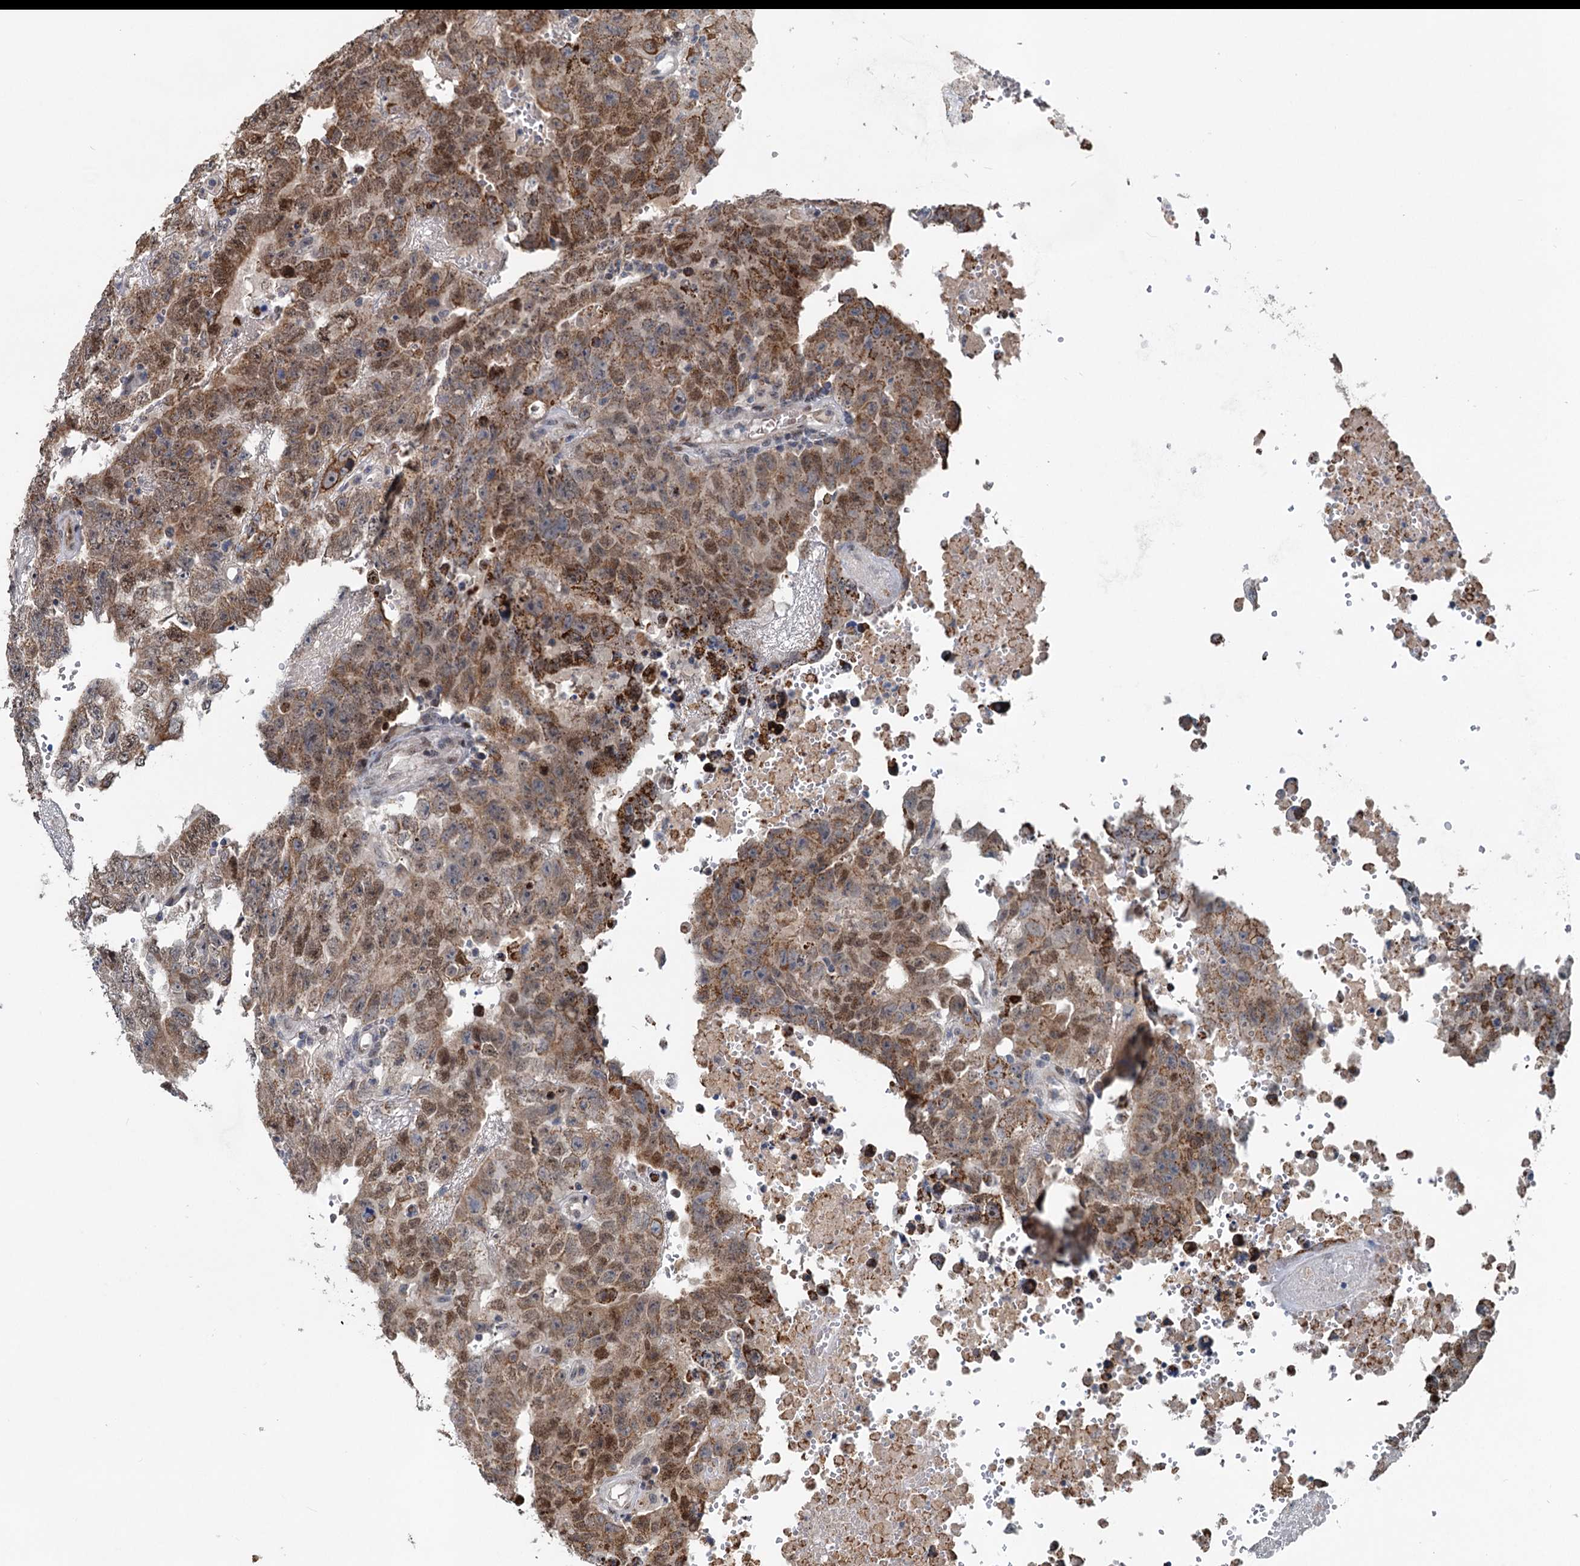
{"staining": {"intensity": "moderate", "quantity": ">75%", "location": "cytoplasmic/membranous,nuclear"}, "tissue": "testis cancer", "cell_type": "Tumor cells", "image_type": "cancer", "snomed": [{"axis": "morphology", "description": "Carcinoma, Embryonal, NOS"}, {"axis": "topography", "description": "Testis"}], "caption": "A micrograph of human testis cancer (embryonal carcinoma) stained for a protein shows moderate cytoplasmic/membranous and nuclear brown staining in tumor cells. (IHC, brightfield microscopy, high magnification).", "gene": "RITA1", "patient": {"sex": "male", "age": 25}}